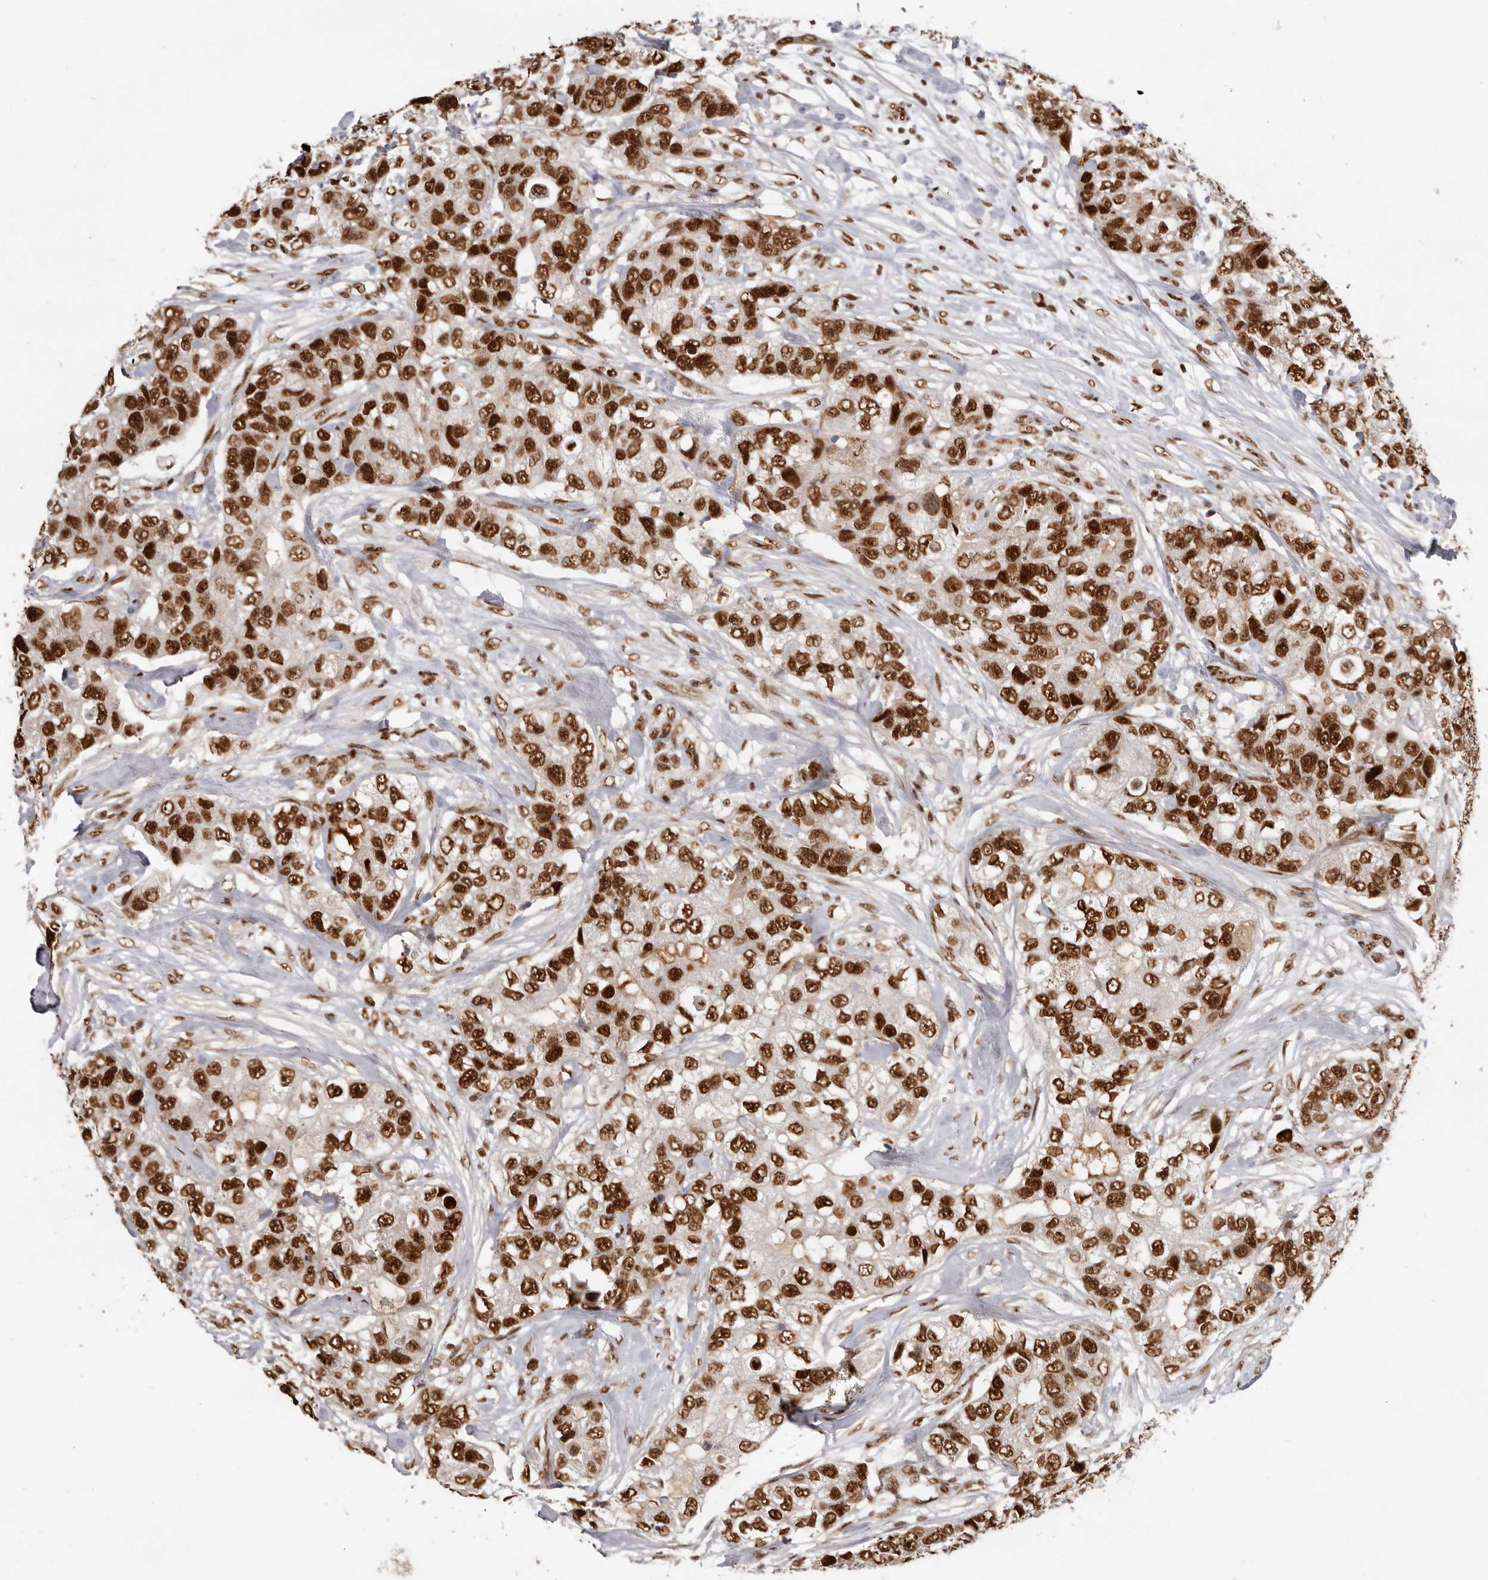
{"staining": {"intensity": "strong", "quantity": ">75%", "location": "nuclear"}, "tissue": "breast cancer", "cell_type": "Tumor cells", "image_type": "cancer", "snomed": [{"axis": "morphology", "description": "Duct carcinoma"}, {"axis": "topography", "description": "Breast"}], "caption": "Brown immunohistochemical staining in breast invasive ductal carcinoma exhibits strong nuclear expression in about >75% of tumor cells. The staining was performed using DAB, with brown indicating positive protein expression. Nuclei are stained blue with hematoxylin.", "gene": "CHTOP", "patient": {"sex": "female", "age": 62}}